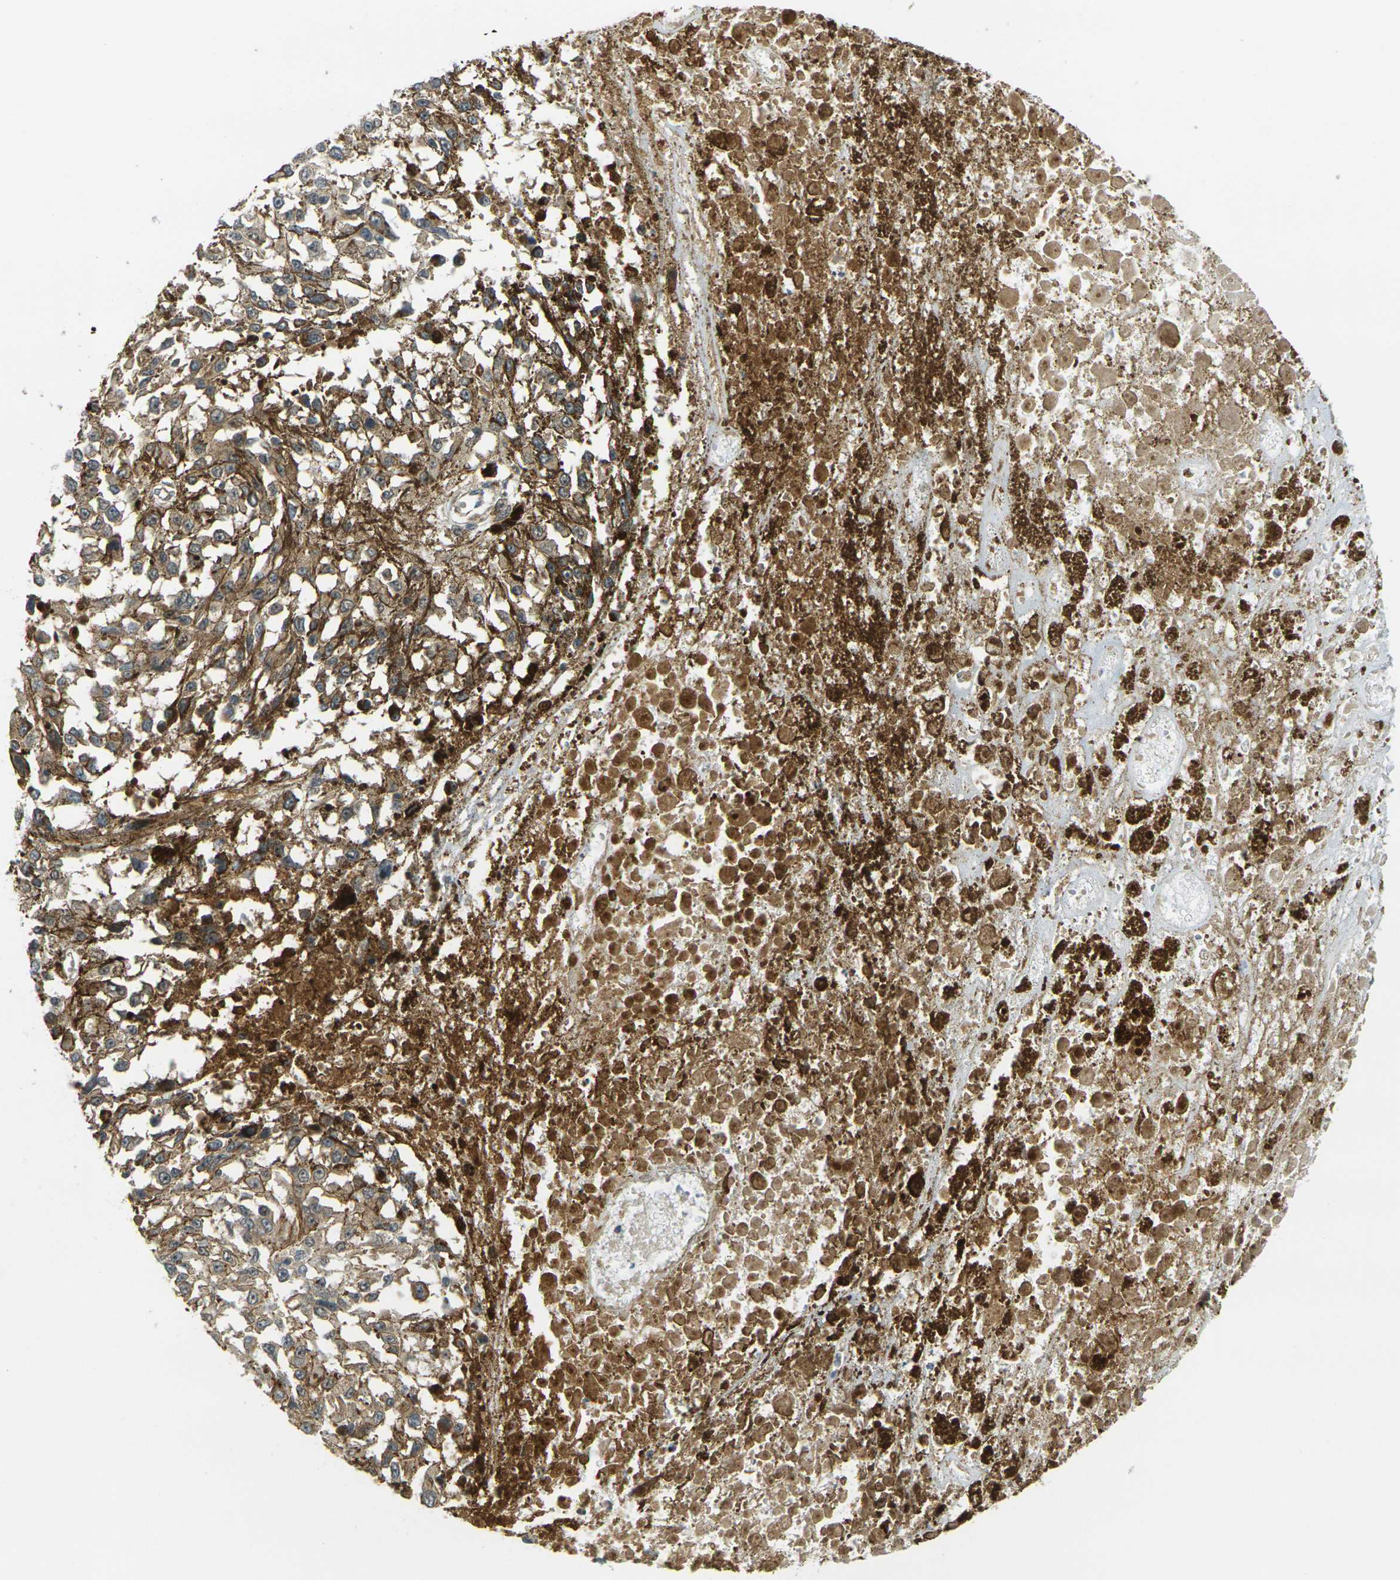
{"staining": {"intensity": "weak", "quantity": ">75%", "location": "cytoplasmic/membranous"}, "tissue": "melanoma", "cell_type": "Tumor cells", "image_type": "cancer", "snomed": [{"axis": "morphology", "description": "Malignant melanoma, Metastatic site"}, {"axis": "topography", "description": "Lymph node"}], "caption": "Malignant melanoma (metastatic site) stained with DAB IHC demonstrates low levels of weak cytoplasmic/membranous expression in approximately >75% of tumor cells.", "gene": "KLHL8", "patient": {"sex": "male", "age": 59}}